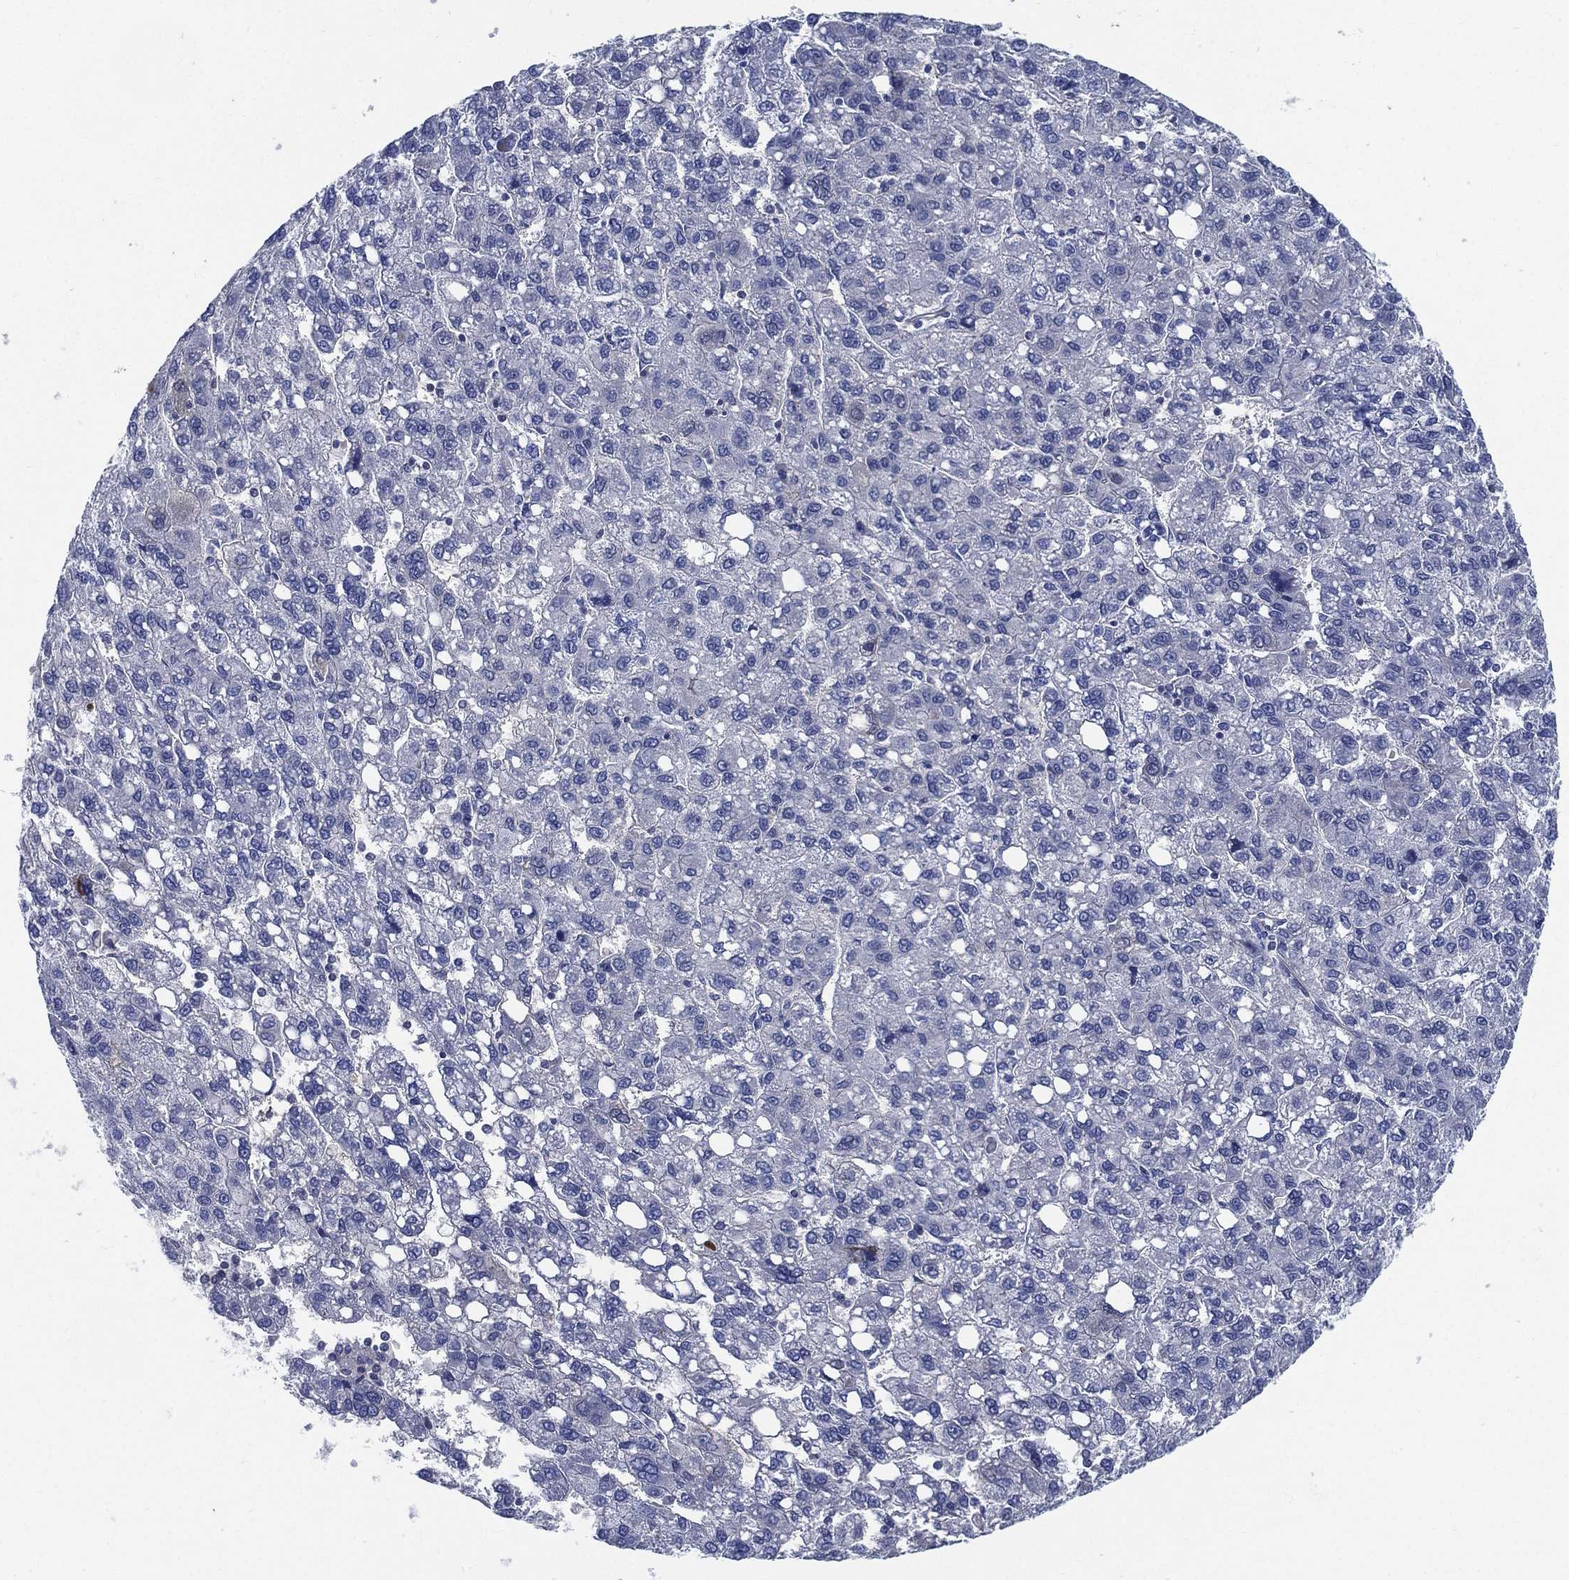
{"staining": {"intensity": "negative", "quantity": "none", "location": "none"}, "tissue": "liver cancer", "cell_type": "Tumor cells", "image_type": "cancer", "snomed": [{"axis": "morphology", "description": "Carcinoma, Hepatocellular, NOS"}, {"axis": "topography", "description": "Liver"}], "caption": "Histopathology image shows no significant protein expression in tumor cells of hepatocellular carcinoma (liver).", "gene": "C5orf46", "patient": {"sex": "female", "age": 82}}